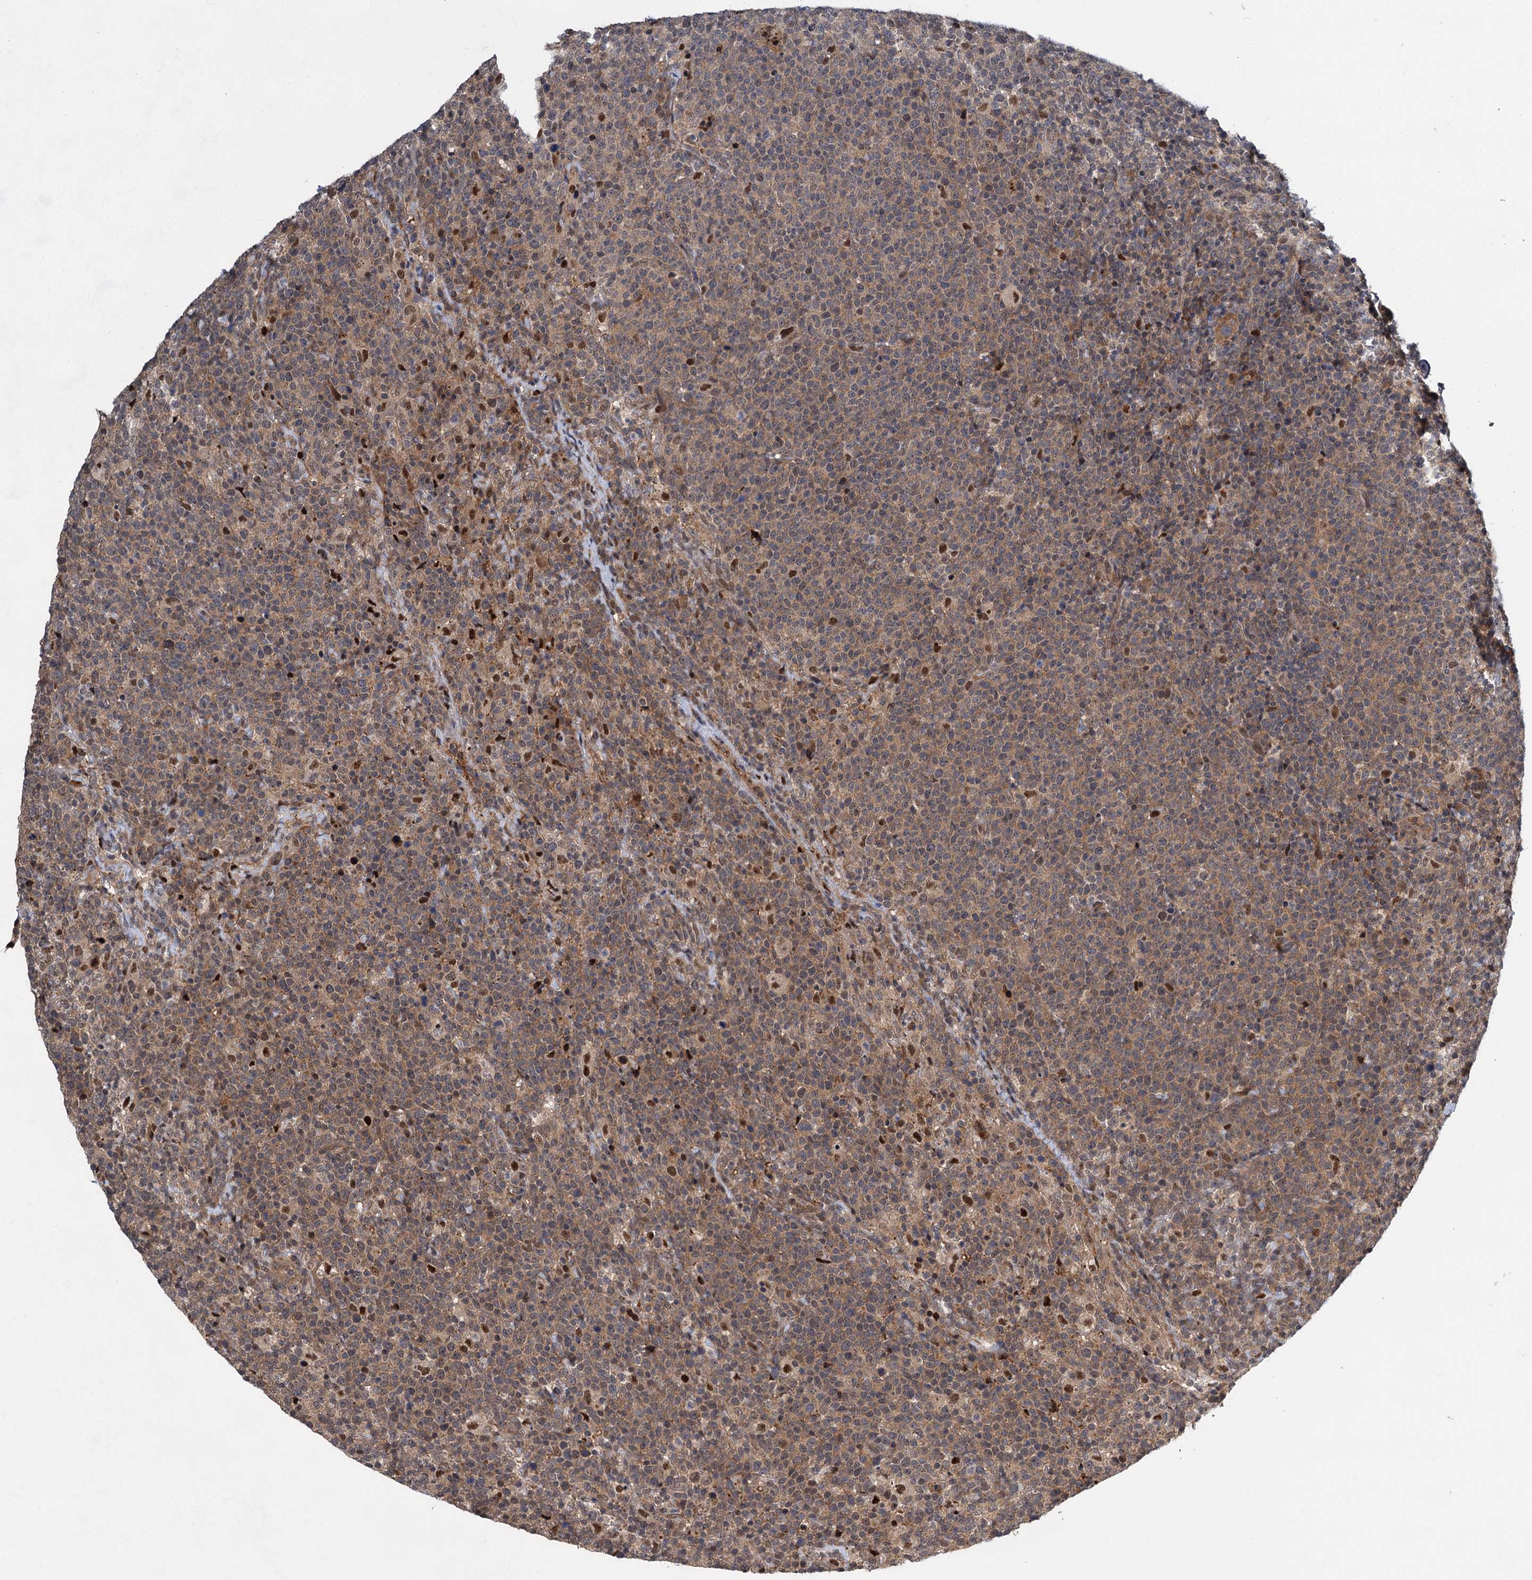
{"staining": {"intensity": "weak", "quantity": ">75%", "location": "cytoplasmic/membranous"}, "tissue": "lymphoma", "cell_type": "Tumor cells", "image_type": "cancer", "snomed": [{"axis": "morphology", "description": "Malignant lymphoma, non-Hodgkin's type, High grade"}, {"axis": "topography", "description": "Lymph node"}], "caption": "Protein analysis of high-grade malignant lymphoma, non-Hodgkin's type tissue demonstrates weak cytoplasmic/membranous positivity in approximately >75% of tumor cells. The staining was performed using DAB (3,3'-diaminobenzidine), with brown indicating positive protein expression. Nuclei are stained blue with hematoxylin.", "gene": "GPBP1", "patient": {"sex": "male", "age": 61}}